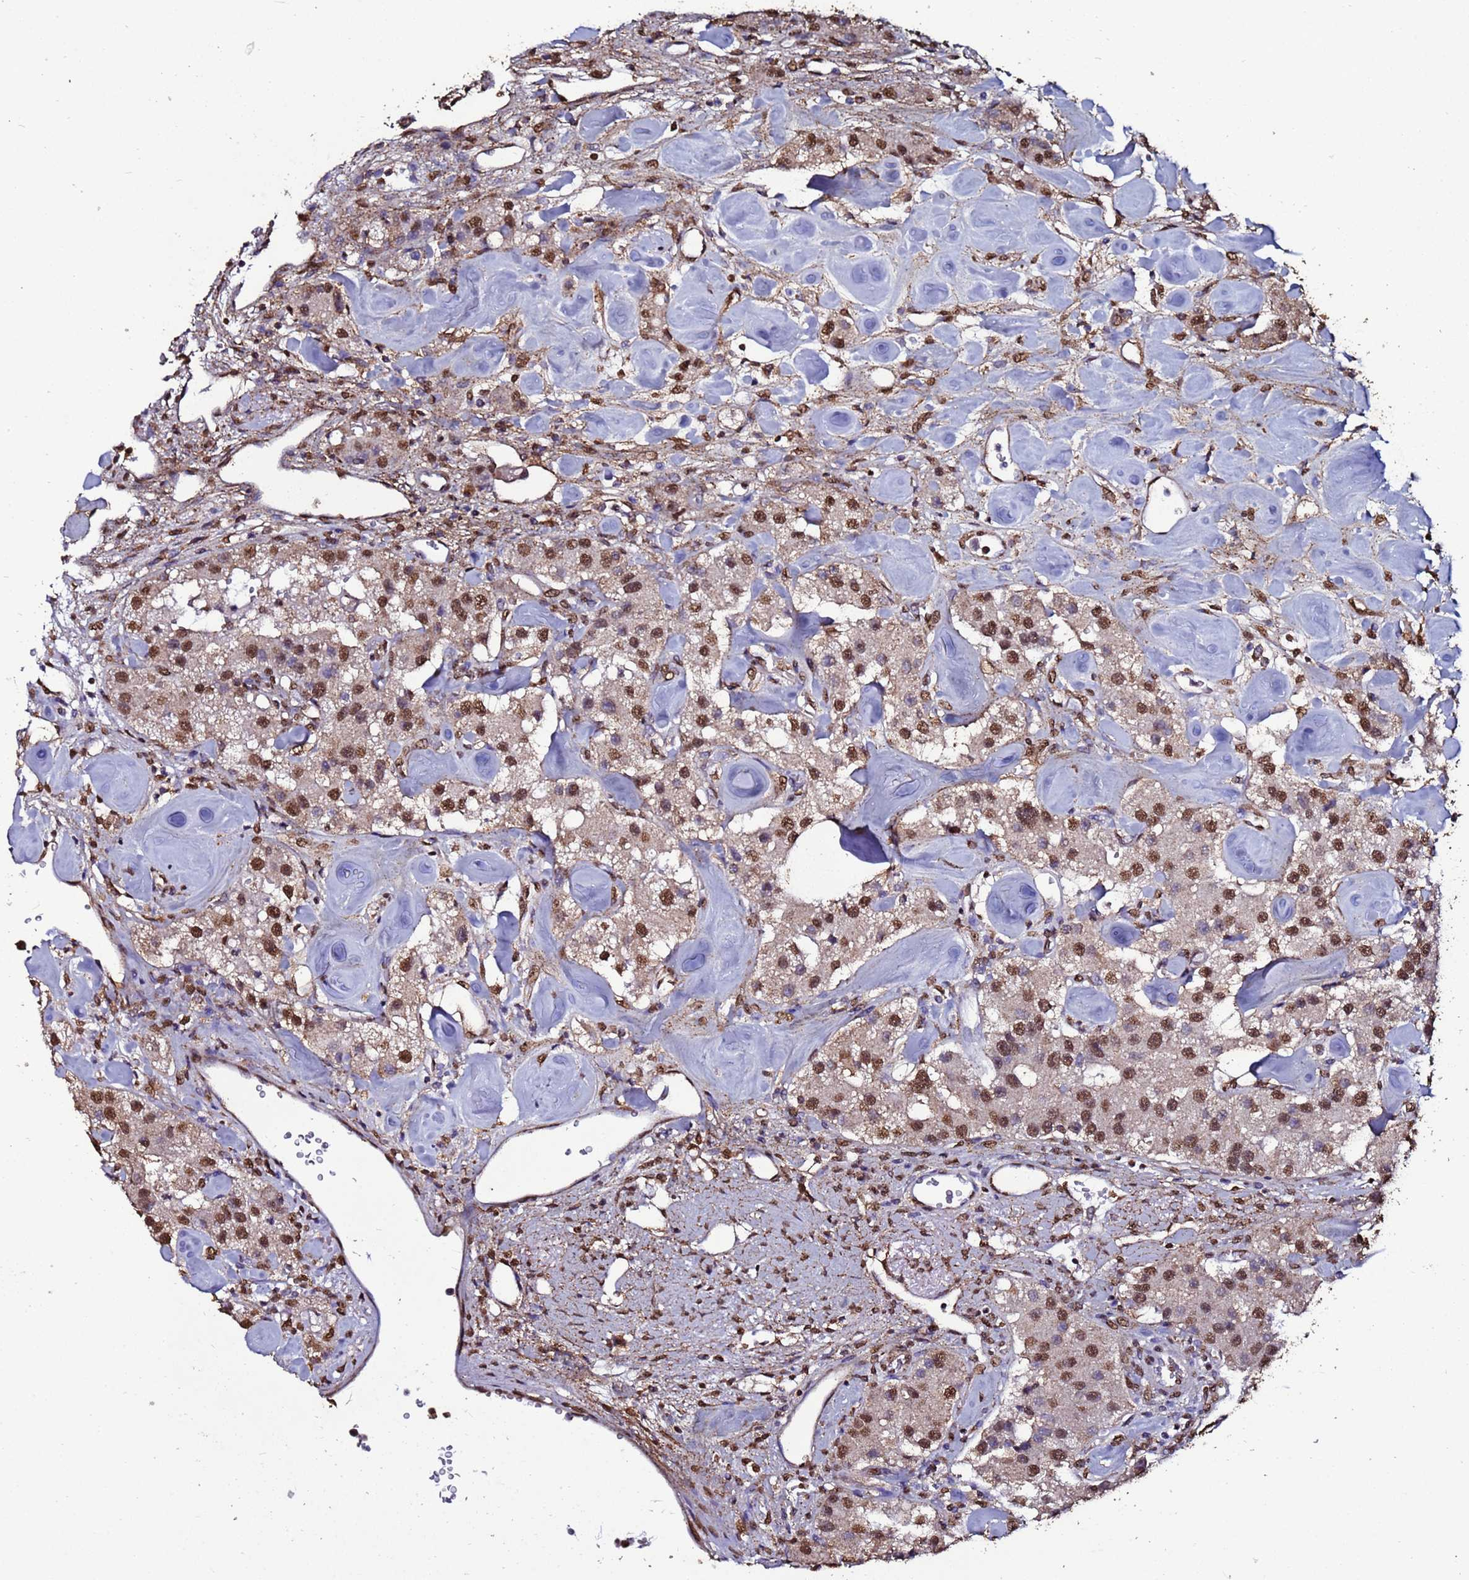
{"staining": {"intensity": "moderate", "quantity": ">75%", "location": "nuclear"}, "tissue": "carcinoid", "cell_type": "Tumor cells", "image_type": "cancer", "snomed": [{"axis": "morphology", "description": "Carcinoid, malignant, NOS"}, {"axis": "topography", "description": "Pancreas"}], "caption": "Carcinoid tissue demonstrates moderate nuclear positivity in about >75% of tumor cells", "gene": "TRIP6", "patient": {"sex": "male", "age": 41}}